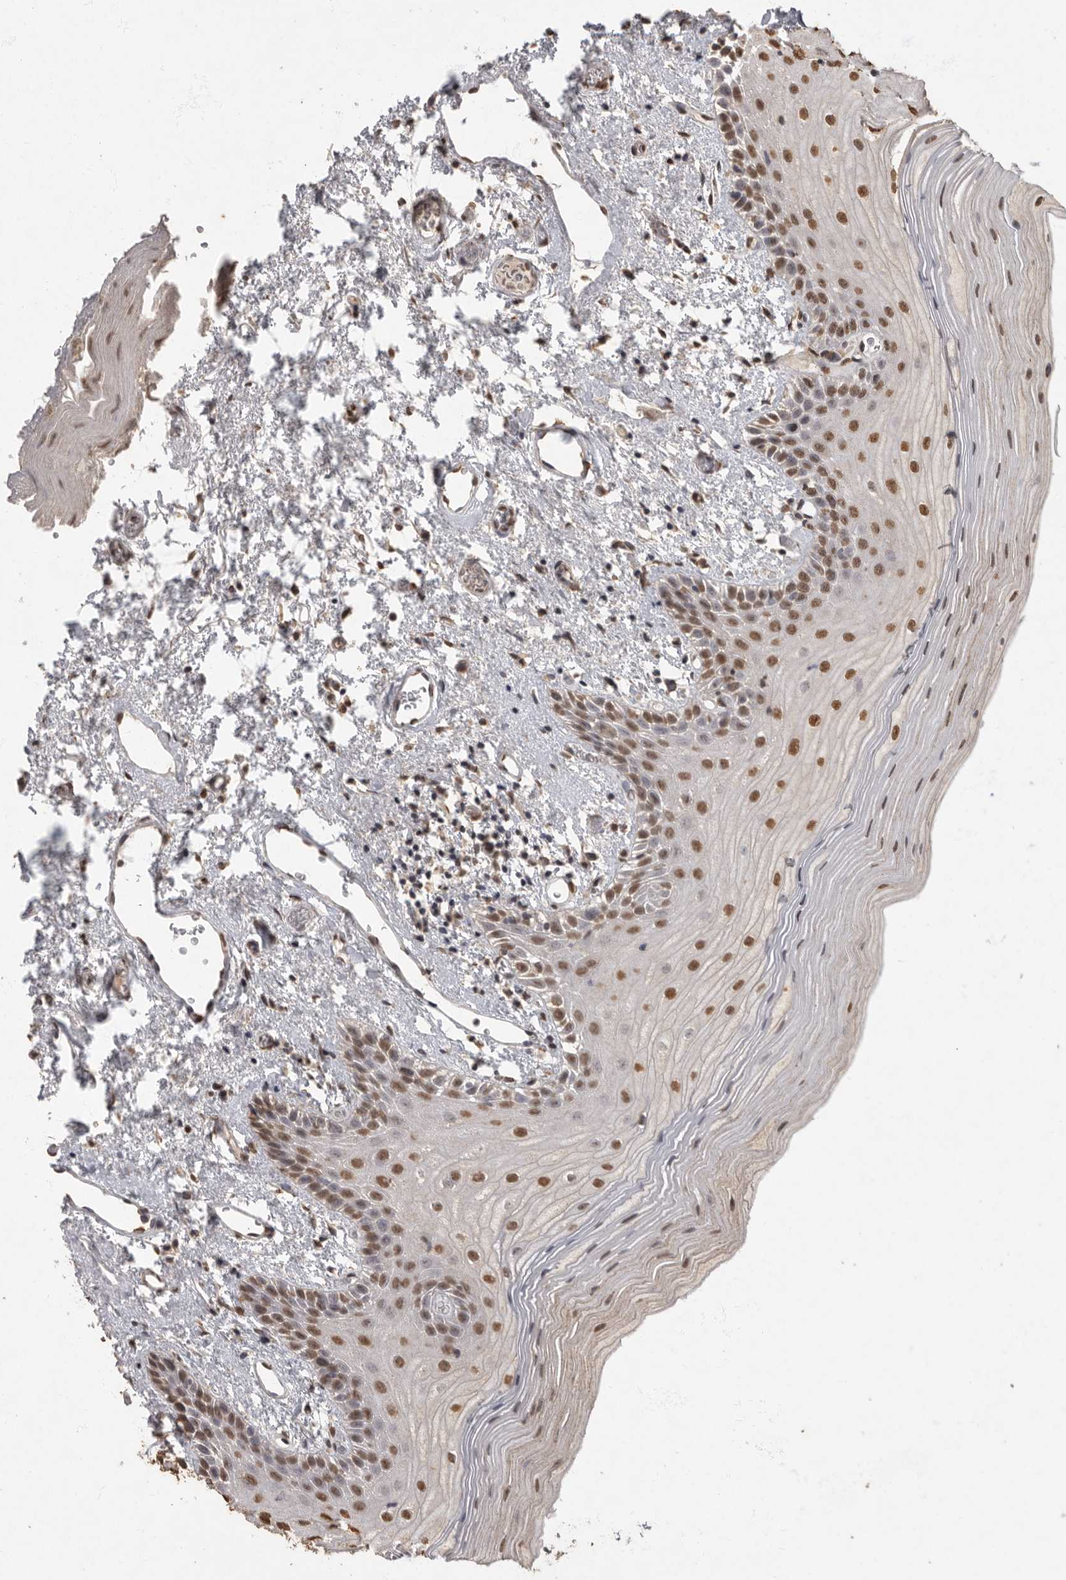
{"staining": {"intensity": "moderate", "quantity": ">75%", "location": "nuclear"}, "tissue": "oral mucosa", "cell_type": "Squamous epithelial cells", "image_type": "normal", "snomed": [{"axis": "morphology", "description": "Normal tissue, NOS"}, {"axis": "topography", "description": "Oral tissue"}], "caption": "The immunohistochemical stain shows moderate nuclear staining in squamous epithelial cells of normal oral mucosa.", "gene": "NBL1", "patient": {"sex": "male", "age": 52}}